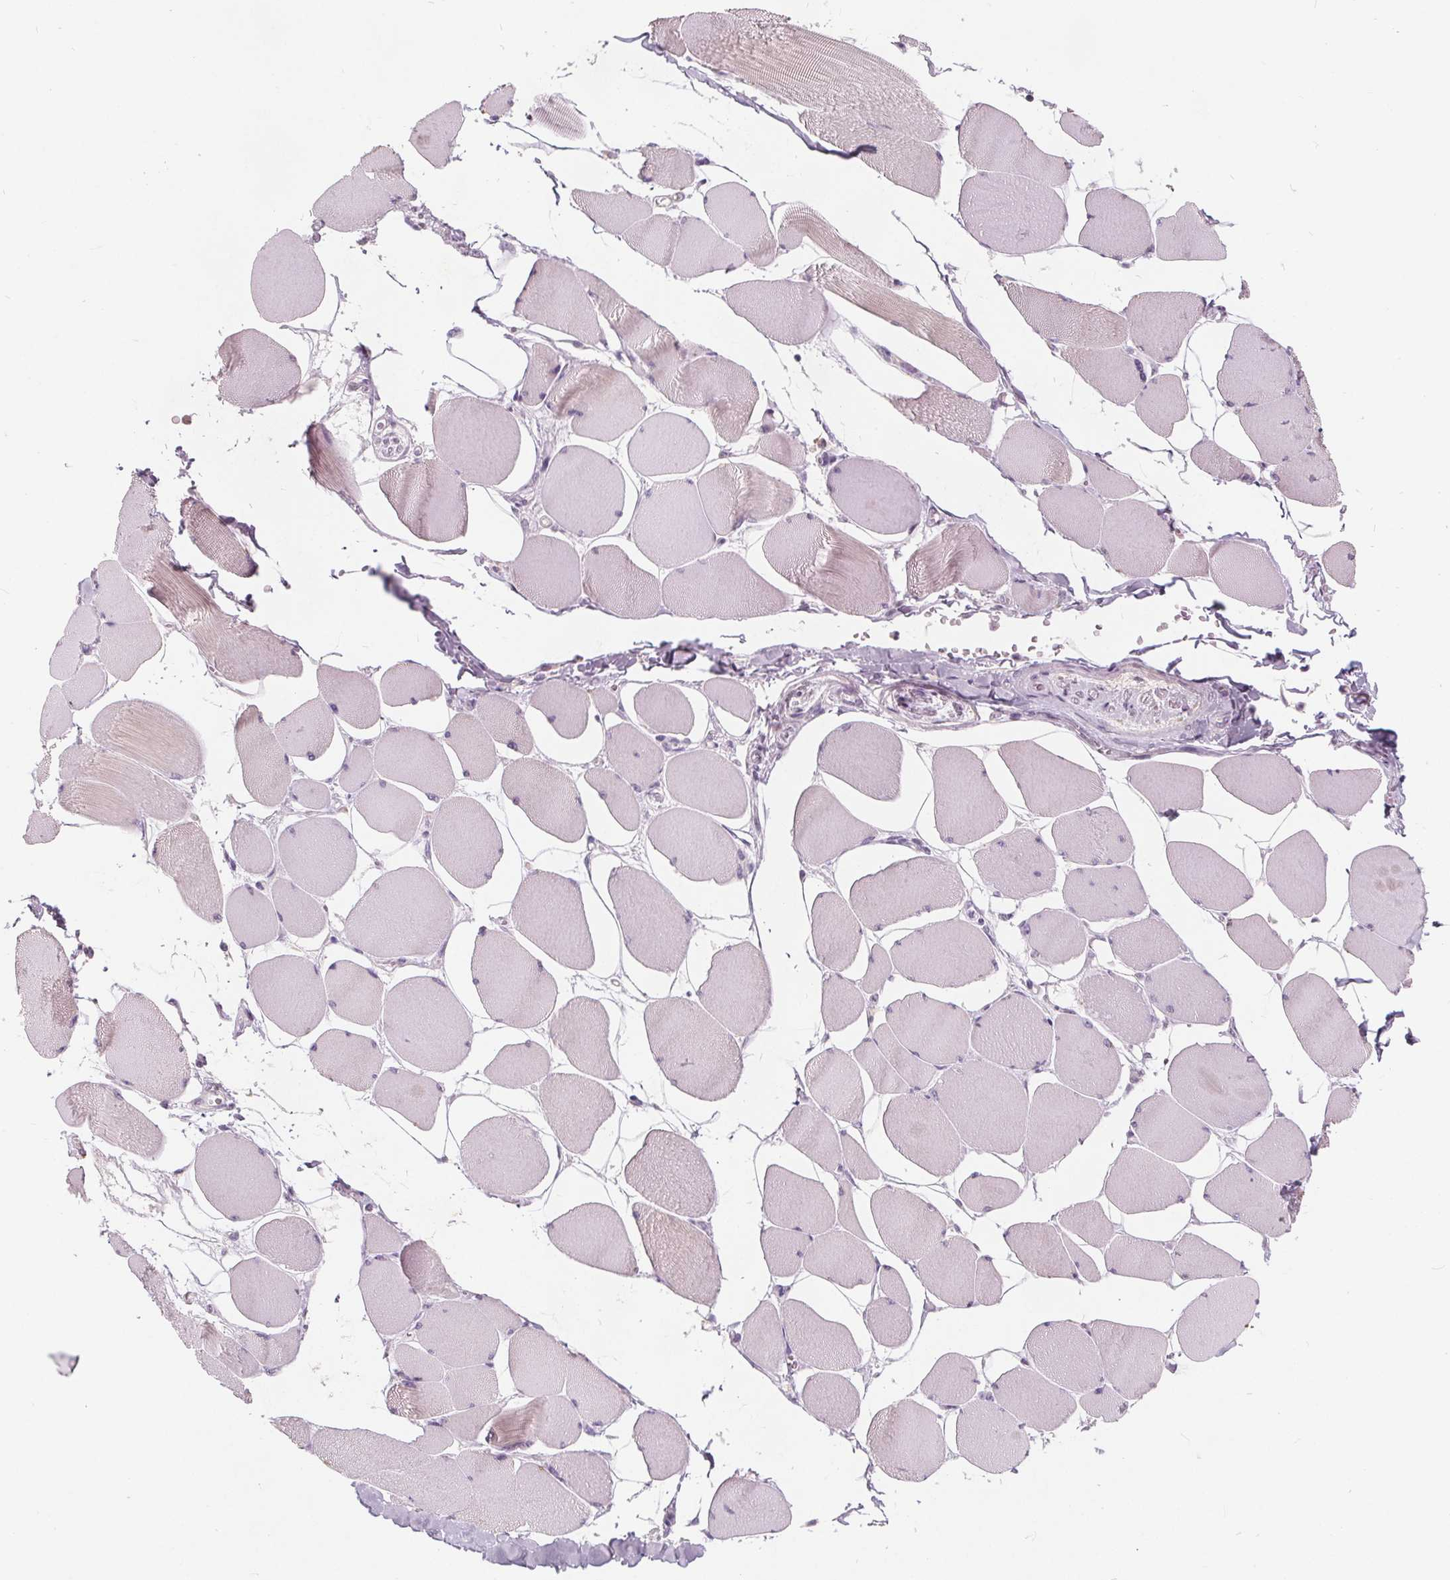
{"staining": {"intensity": "negative", "quantity": "none", "location": "none"}, "tissue": "skeletal muscle", "cell_type": "Myocytes", "image_type": "normal", "snomed": [{"axis": "morphology", "description": "Normal tissue, NOS"}, {"axis": "topography", "description": "Skeletal muscle"}], "caption": "An immunohistochemistry histopathology image of benign skeletal muscle is shown. There is no staining in myocytes of skeletal muscle. (Stains: DAB (3,3'-diaminobenzidine) IHC with hematoxylin counter stain, Microscopy: brightfield microscopy at high magnification).", "gene": "PLA2G2E", "patient": {"sex": "female", "age": 75}}